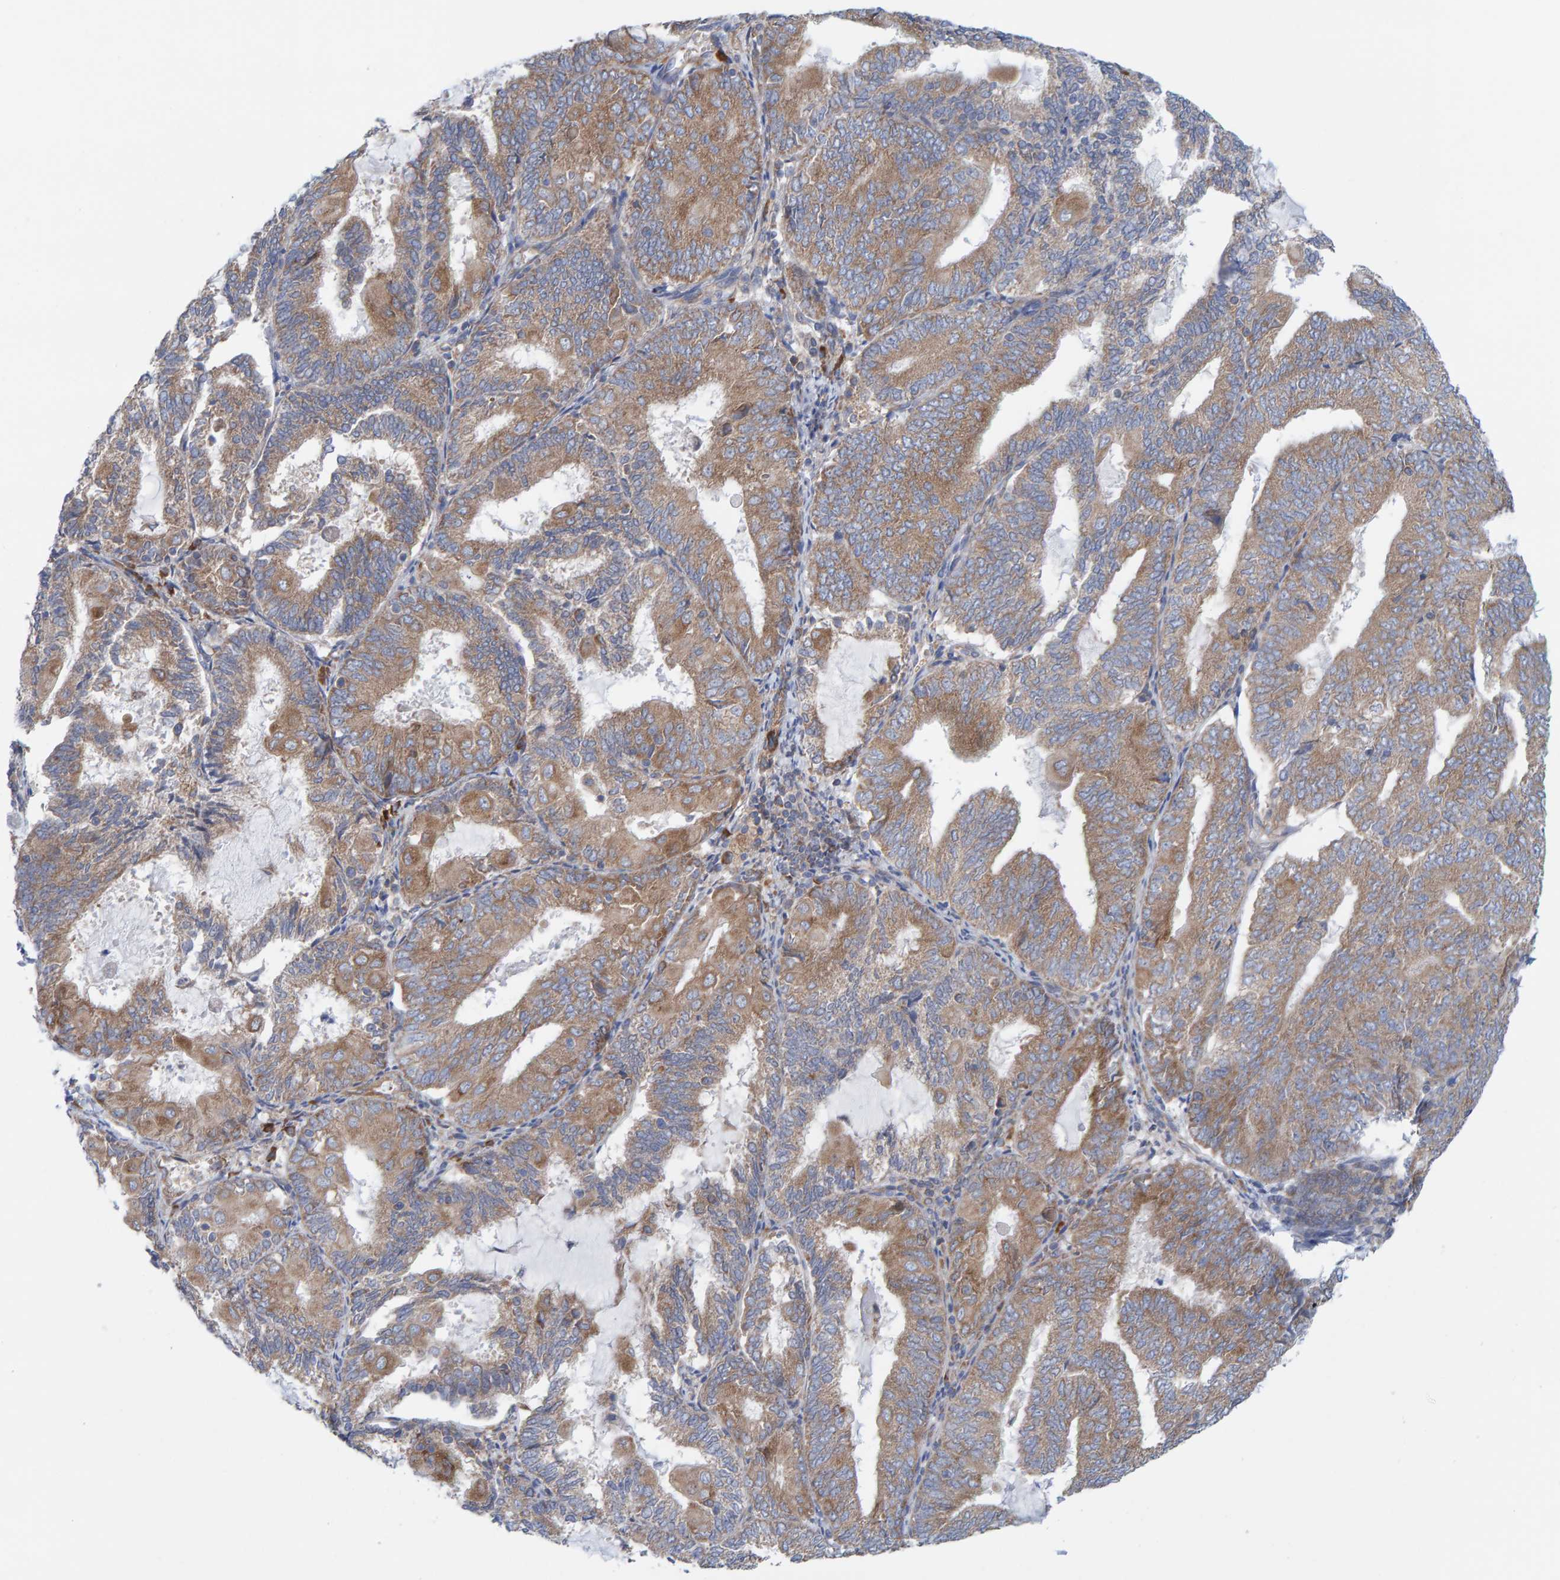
{"staining": {"intensity": "moderate", "quantity": ">75%", "location": "cytoplasmic/membranous"}, "tissue": "endometrial cancer", "cell_type": "Tumor cells", "image_type": "cancer", "snomed": [{"axis": "morphology", "description": "Adenocarcinoma, NOS"}, {"axis": "topography", "description": "Endometrium"}], "caption": "A brown stain shows moderate cytoplasmic/membranous expression of a protein in human endometrial adenocarcinoma tumor cells.", "gene": "CDK5RAP3", "patient": {"sex": "female", "age": 81}}